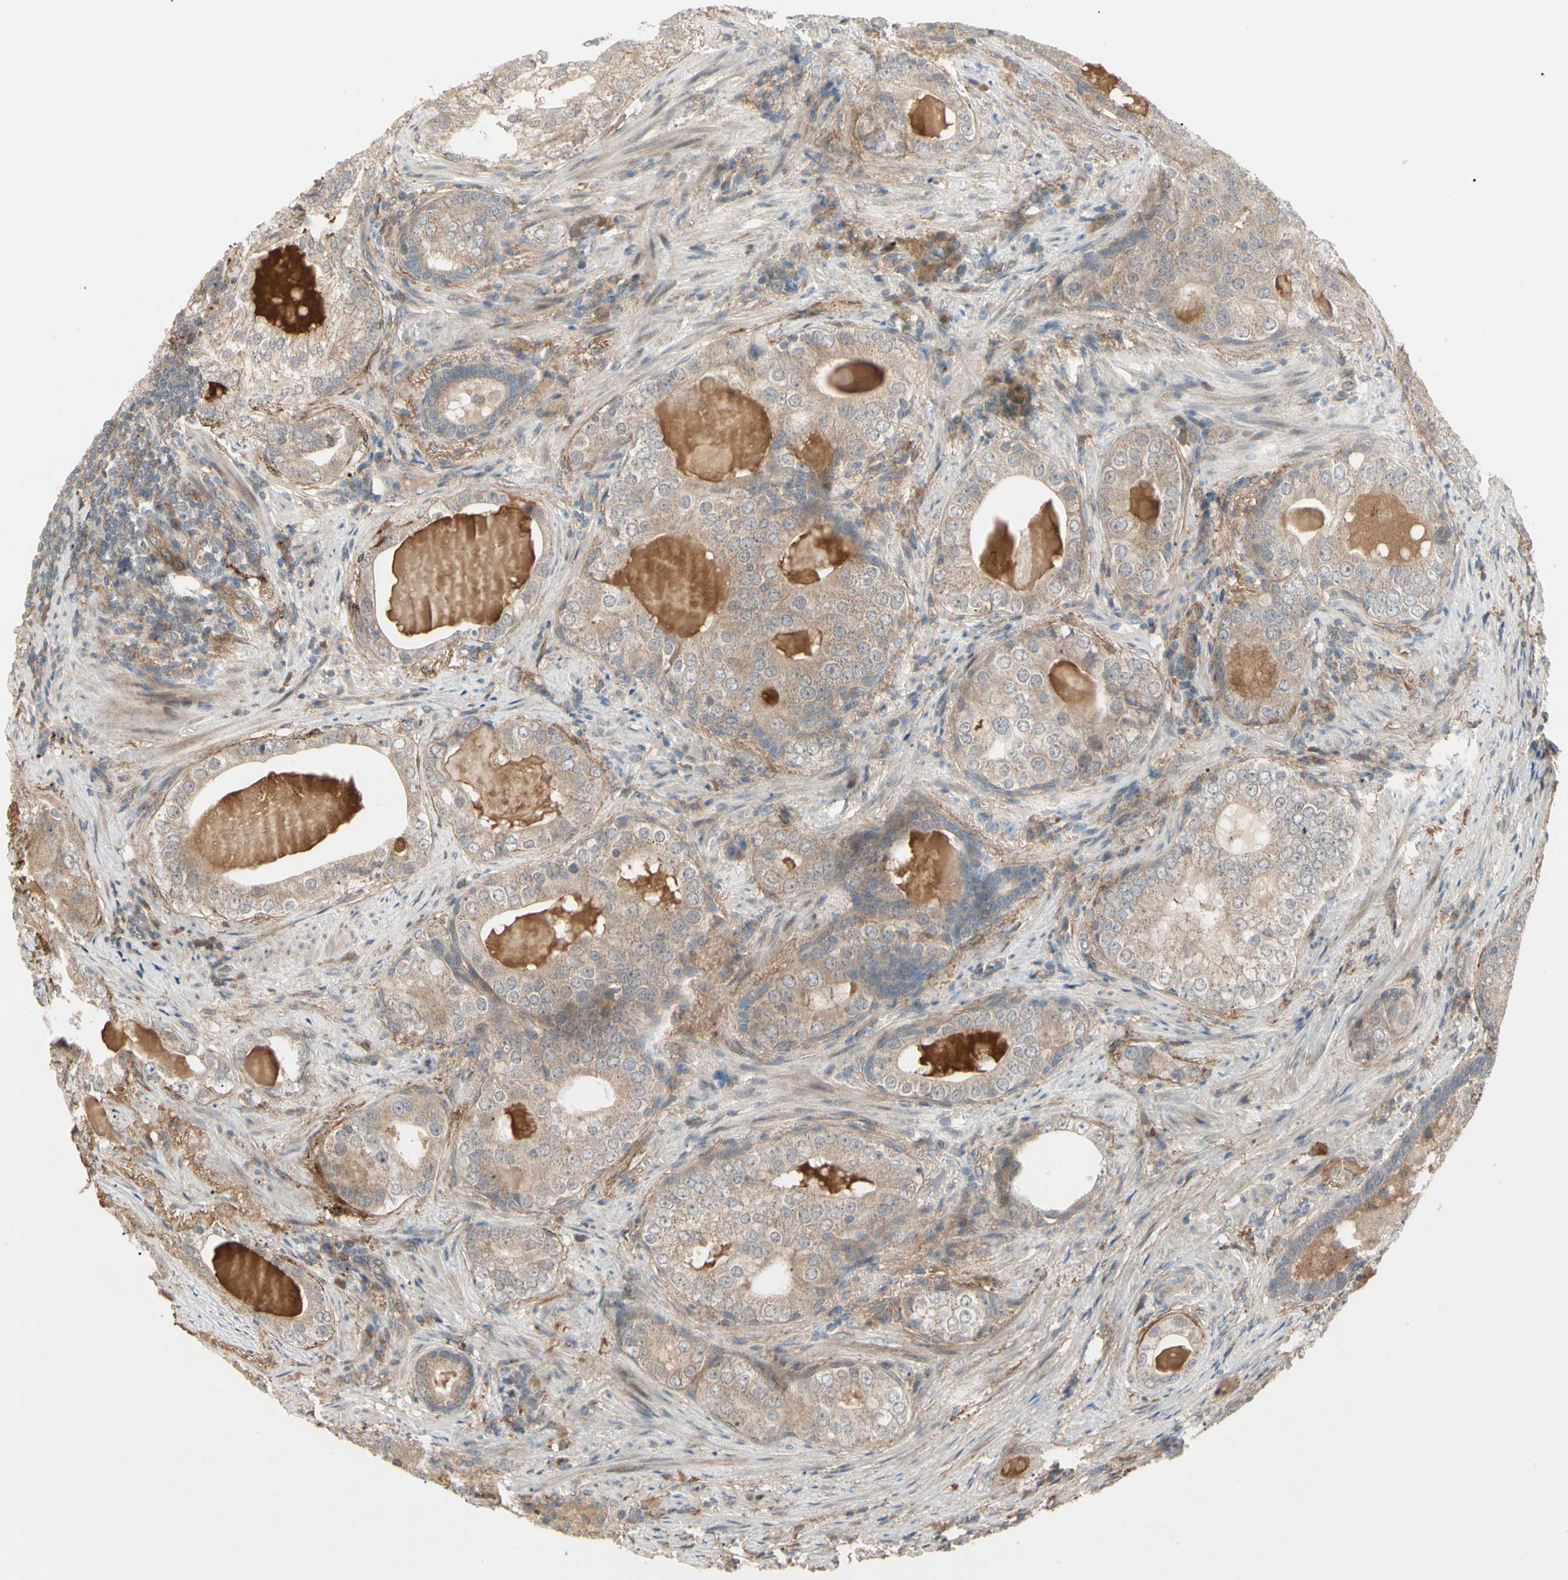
{"staining": {"intensity": "moderate", "quantity": ">75%", "location": "cytoplasmic/membranous"}, "tissue": "prostate cancer", "cell_type": "Tumor cells", "image_type": "cancer", "snomed": [{"axis": "morphology", "description": "Adenocarcinoma, High grade"}, {"axis": "topography", "description": "Prostate"}], "caption": "An immunohistochemistry (IHC) image of neoplastic tissue is shown. Protein staining in brown highlights moderate cytoplasmic/membranous positivity in prostate high-grade adenocarcinoma within tumor cells.", "gene": "F2R", "patient": {"sex": "male", "age": 66}}